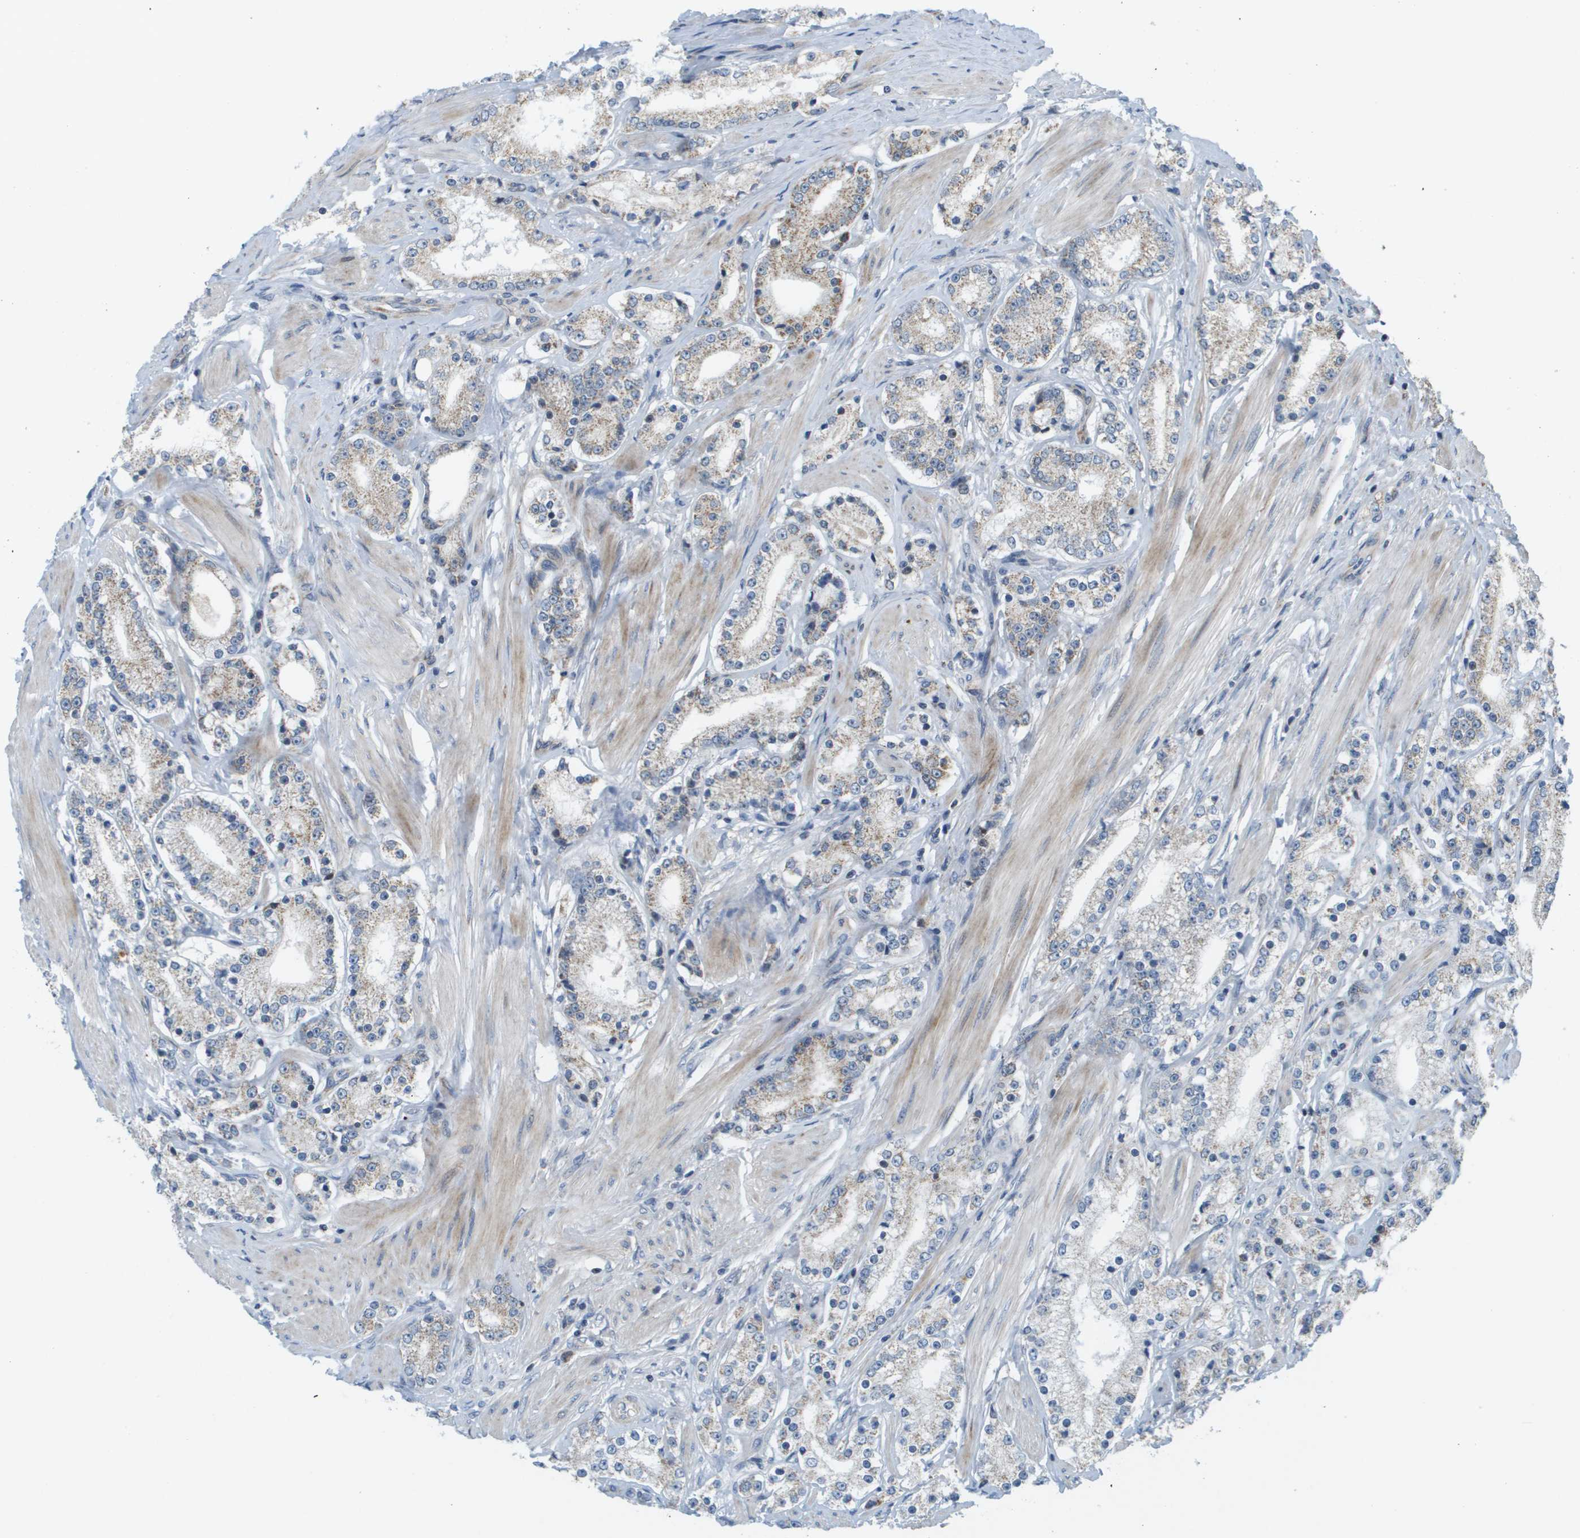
{"staining": {"intensity": "weak", "quantity": "<25%", "location": "cytoplasmic/membranous"}, "tissue": "prostate cancer", "cell_type": "Tumor cells", "image_type": "cancer", "snomed": [{"axis": "morphology", "description": "Adenocarcinoma, Low grade"}, {"axis": "topography", "description": "Prostate"}], "caption": "An image of prostate cancer (adenocarcinoma (low-grade)) stained for a protein reveals no brown staining in tumor cells. The staining is performed using DAB brown chromogen with nuclei counter-stained in using hematoxylin.", "gene": "KRT23", "patient": {"sex": "male", "age": 63}}